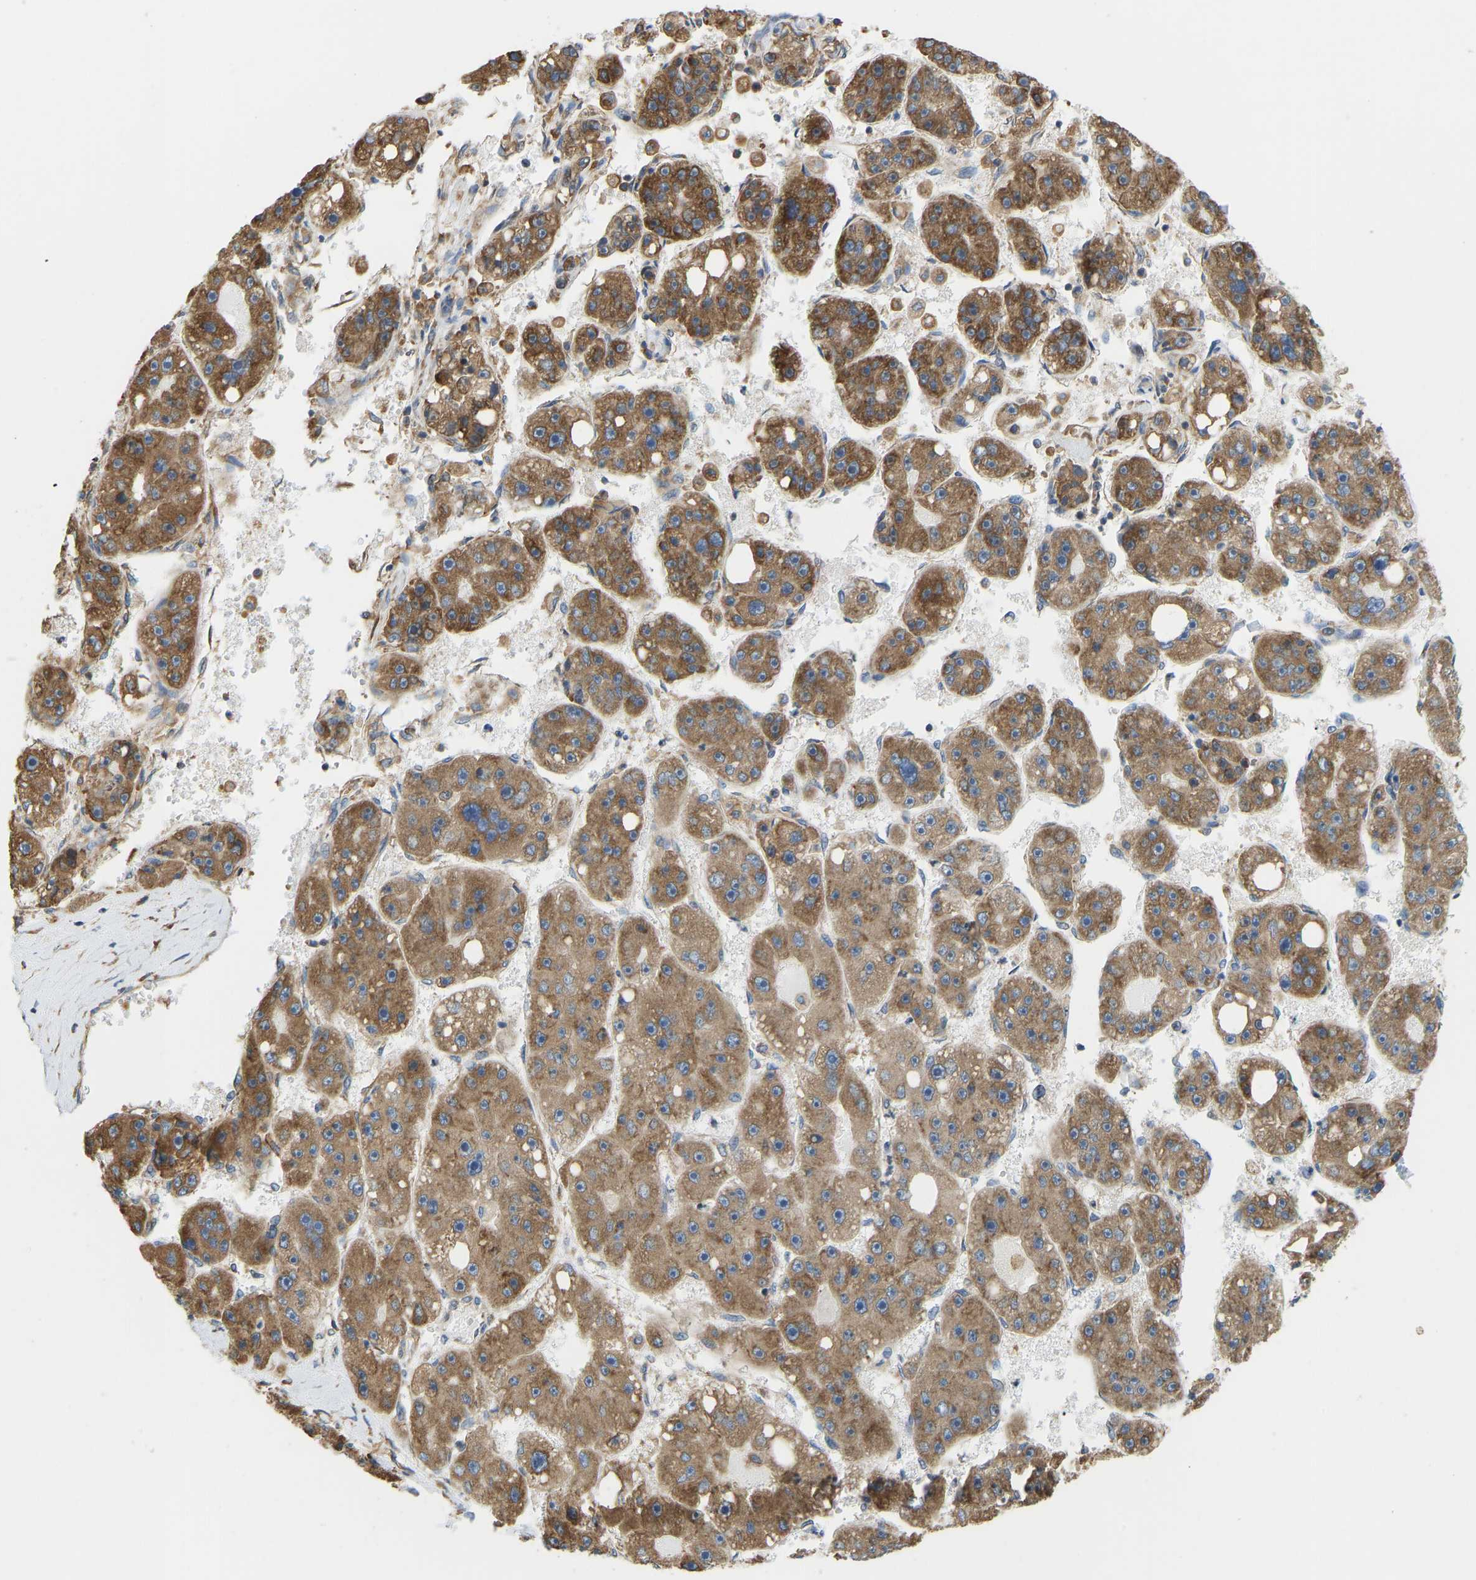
{"staining": {"intensity": "moderate", "quantity": ">75%", "location": "cytoplasmic/membranous"}, "tissue": "liver cancer", "cell_type": "Tumor cells", "image_type": "cancer", "snomed": [{"axis": "morphology", "description": "Carcinoma, Hepatocellular, NOS"}, {"axis": "topography", "description": "Liver"}], "caption": "The histopathology image reveals a brown stain indicating the presence of a protein in the cytoplasmic/membranous of tumor cells in liver cancer (hepatocellular carcinoma).", "gene": "RPS6KB2", "patient": {"sex": "female", "age": 61}}